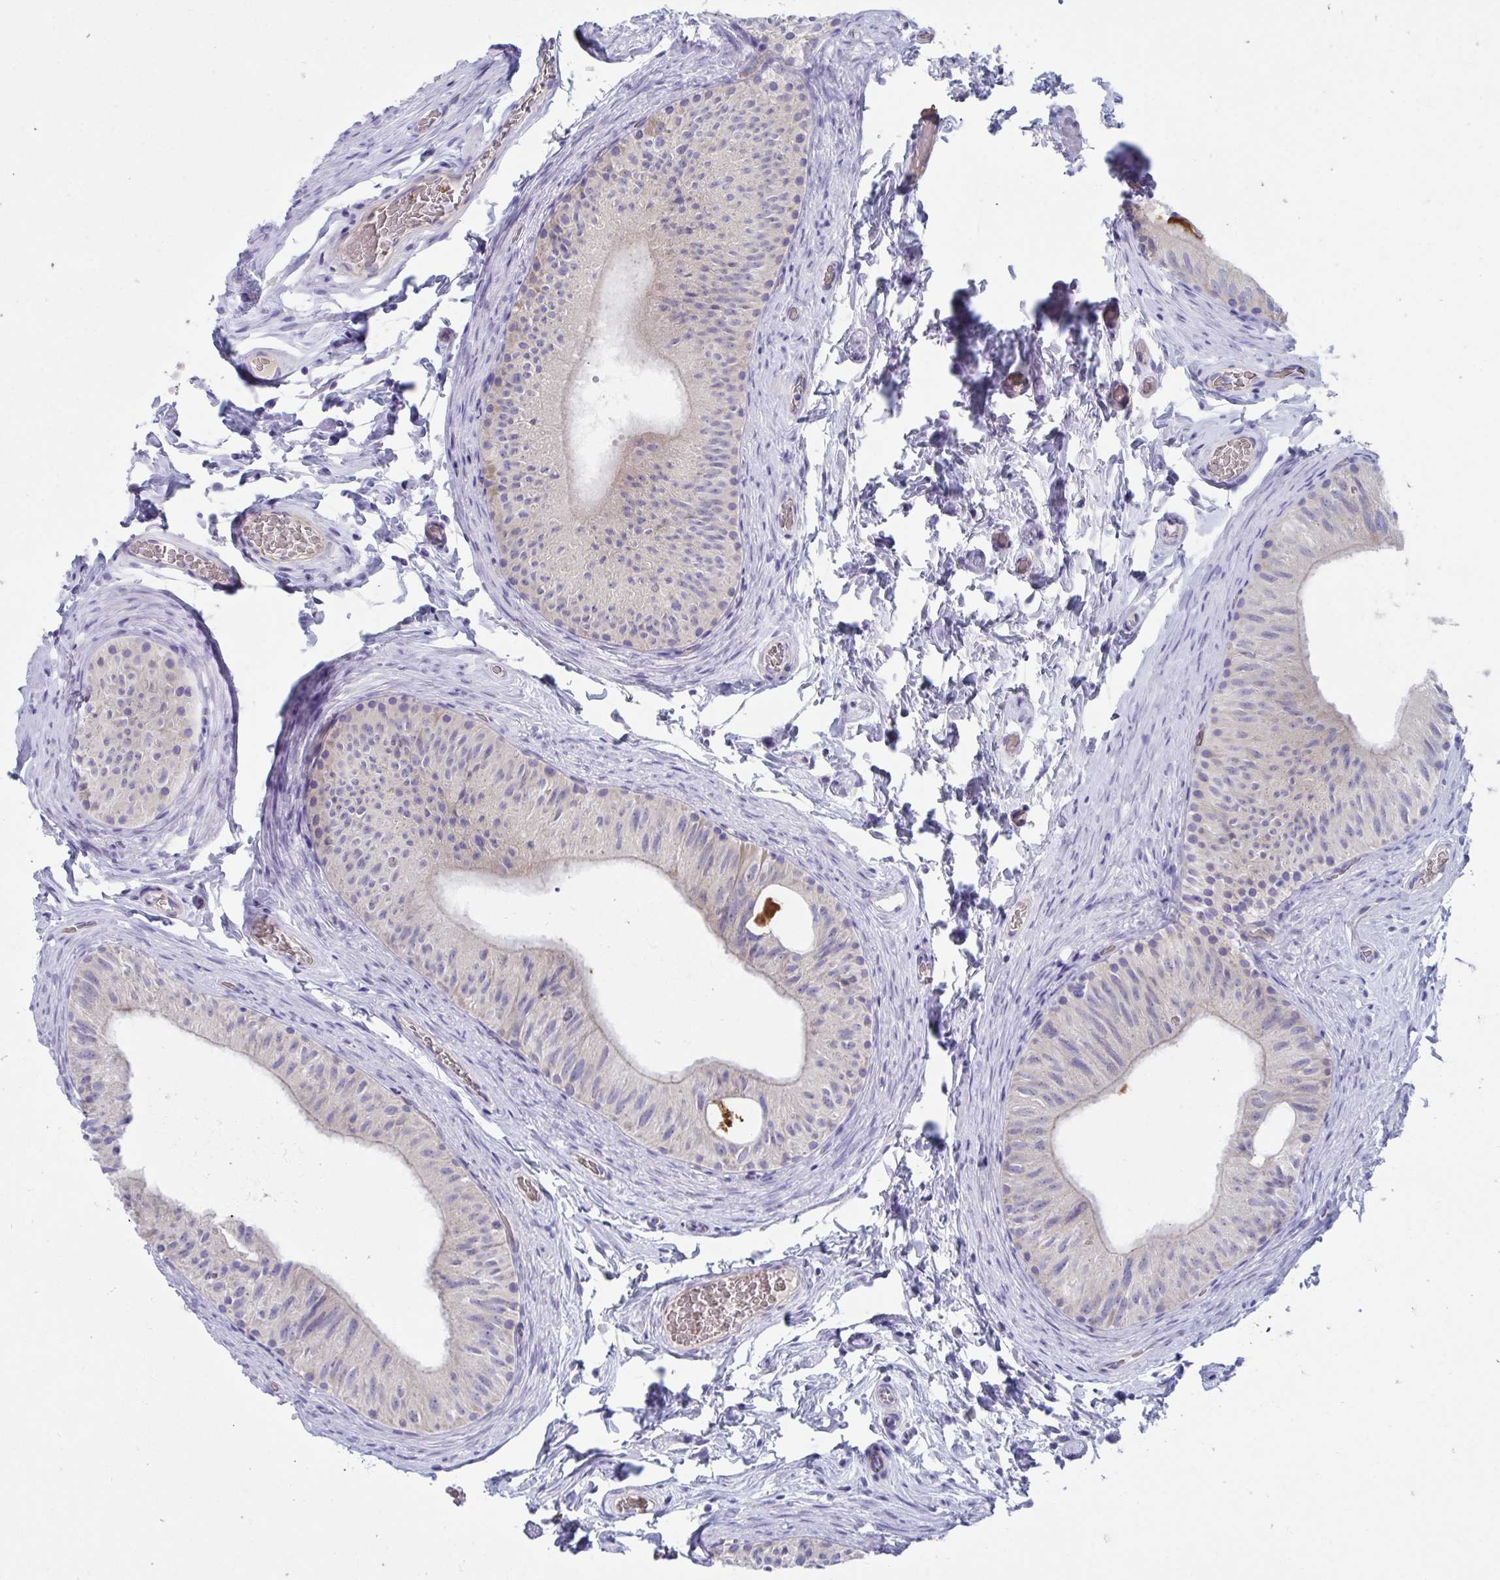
{"staining": {"intensity": "strong", "quantity": "<25%", "location": "cytoplasmic/membranous"}, "tissue": "epididymis", "cell_type": "Glandular cells", "image_type": "normal", "snomed": [{"axis": "morphology", "description": "Normal tissue, NOS"}, {"axis": "topography", "description": "Epididymis, spermatic cord, NOS"}, {"axis": "topography", "description": "Epididymis"}], "caption": "Glandular cells exhibit medium levels of strong cytoplasmic/membranous expression in about <25% of cells in unremarkable human epididymis. (DAB (3,3'-diaminobenzidine) IHC with brightfield microscopy, high magnification).", "gene": "TTC30A", "patient": {"sex": "male", "age": 31}}